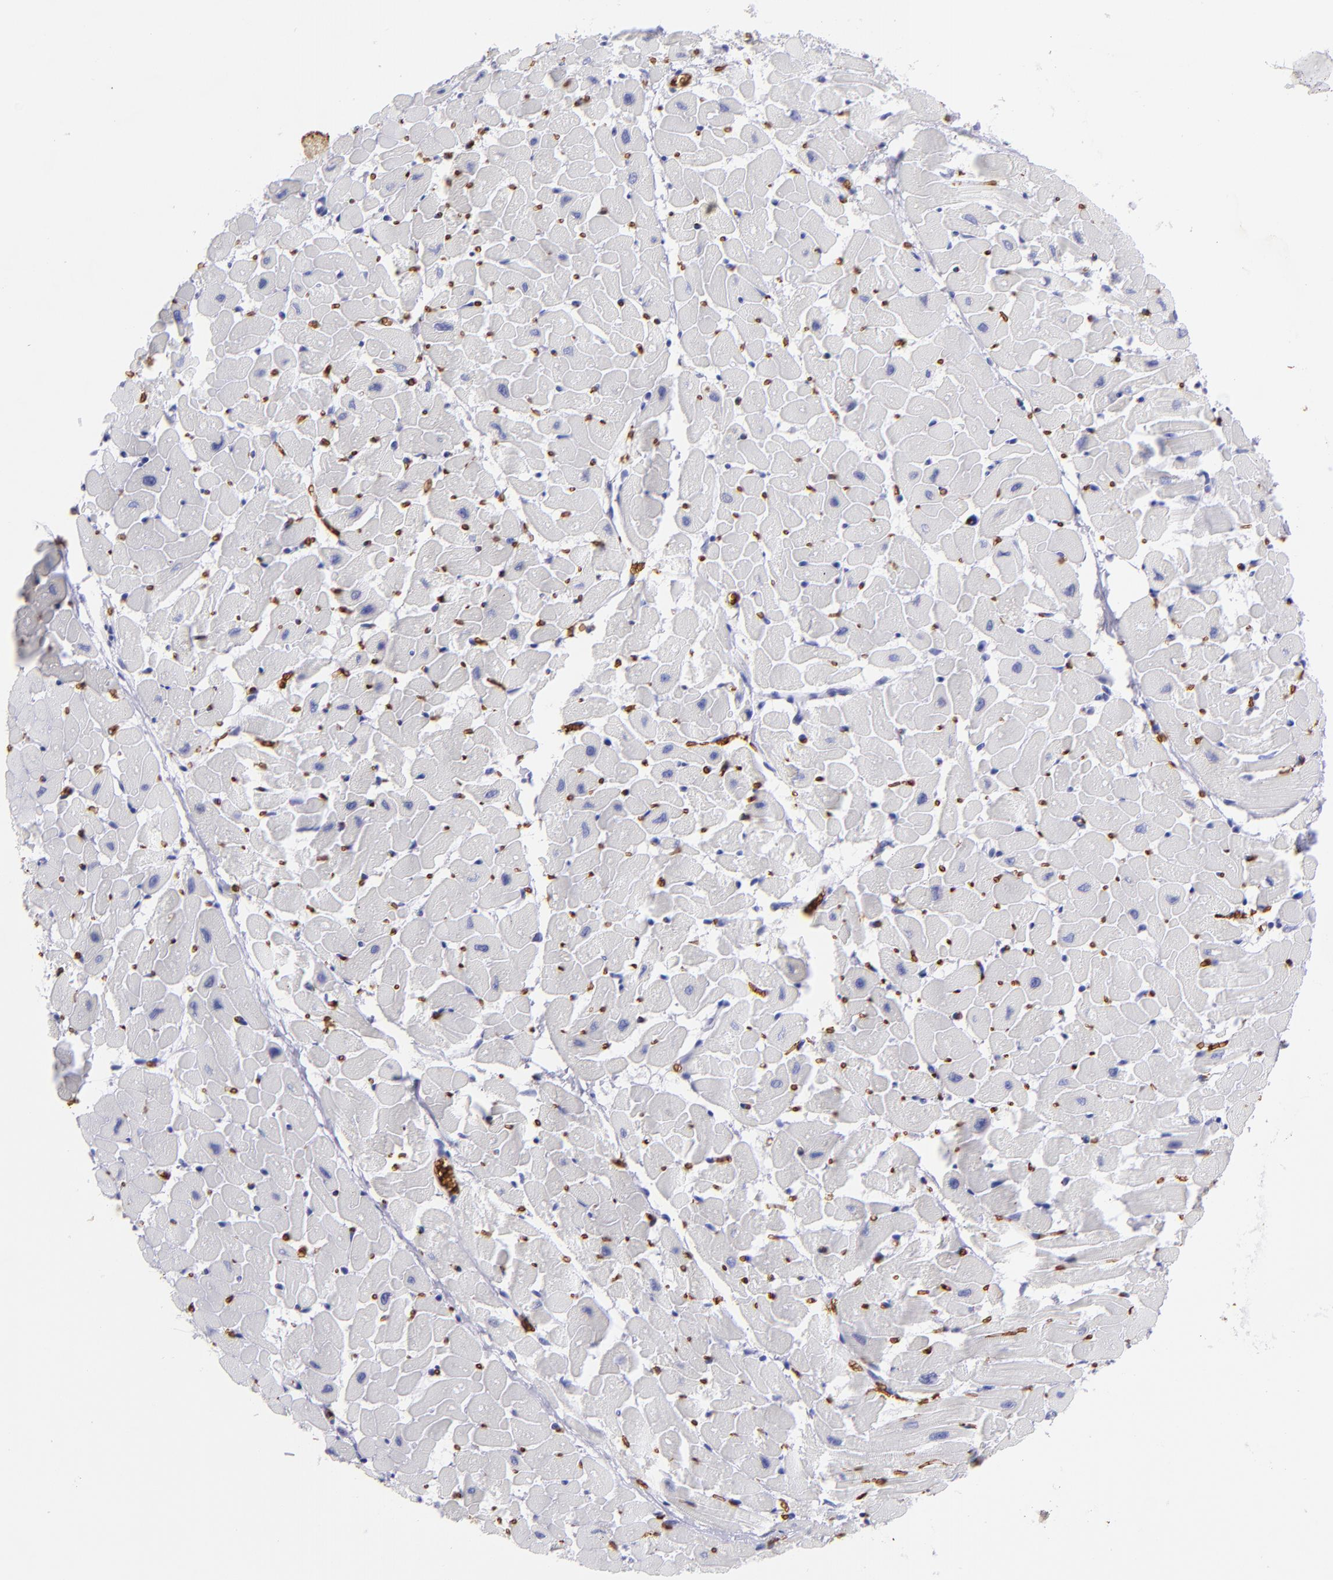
{"staining": {"intensity": "negative", "quantity": "none", "location": "none"}, "tissue": "heart muscle", "cell_type": "Cardiomyocytes", "image_type": "normal", "snomed": [{"axis": "morphology", "description": "Normal tissue, NOS"}, {"axis": "topography", "description": "Heart"}], "caption": "A high-resolution image shows immunohistochemistry staining of normal heart muscle, which displays no significant expression in cardiomyocytes.", "gene": "GYPA", "patient": {"sex": "female", "age": 19}}